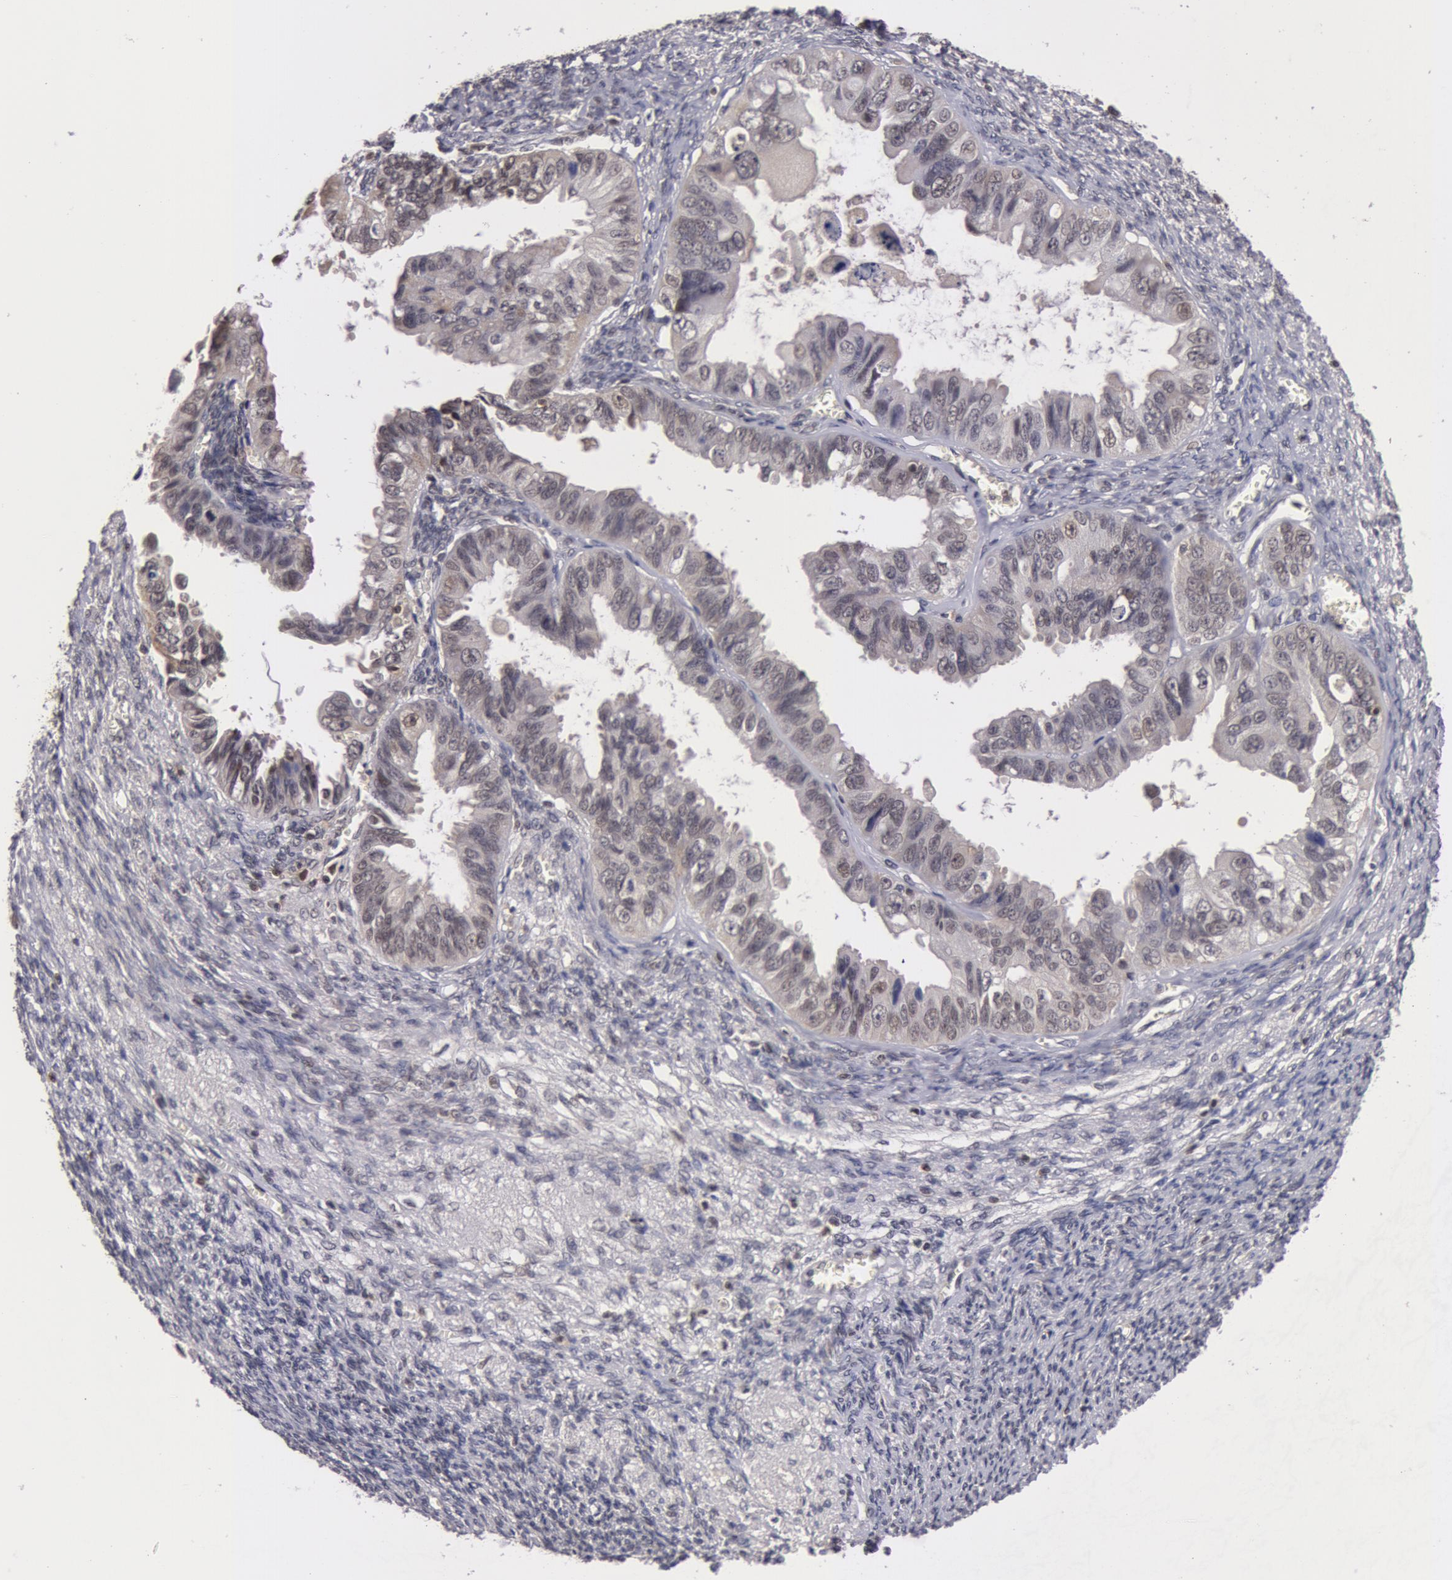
{"staining": {"intensity": "negative", "quantity": "none", "location": "none"}, "tissue": "ovarian cancer", "cell_type": "Tumor cells", "image_type": "cancer", "snomed": [{"axis": "morphology", "description": "Carcinoma, endometroid"}, {"axis": "topography", "description": "Ovary"}], "caption": "Tumor cells are negative for brown protein staining in ovarian endometroid carcinoma.", "gene": "ZNF350", "patient": {"sex": "female", "age": 85}}